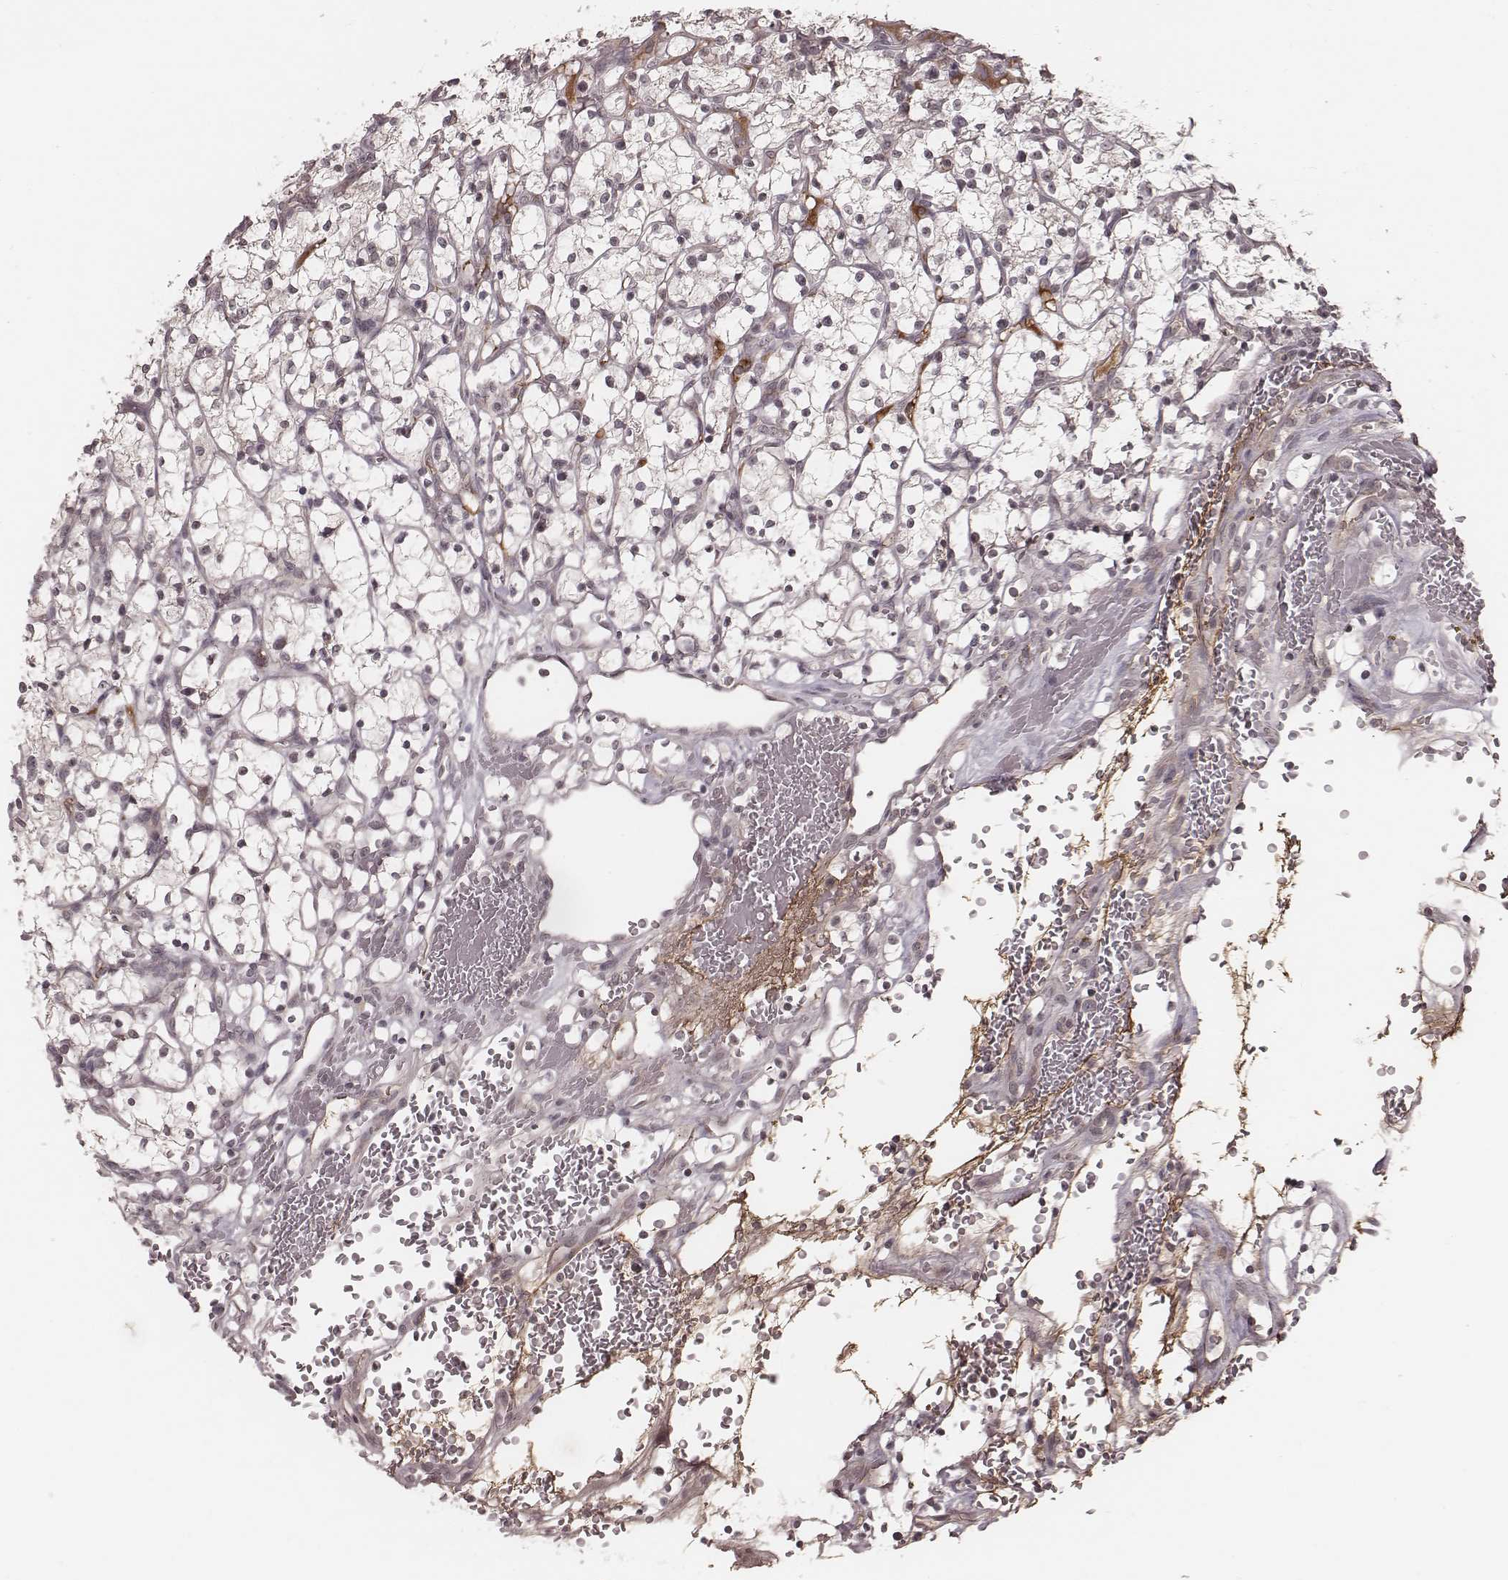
{"staining": {"intensity": "negative", "quantity": "none", "location": "none"}, "tissue": "renal cancer", "cell_type": "Tumor cells", "image_type": "cancer", "snomed": [{"axis": "morphology", "description": "Adenocarcinoma, NOS"}, {"axis": "topography", "description": "Kidney"}], "caption": "Tumor cells show no significant protein expression in renal cancer.", "gene": "IL5", "patient": {"sex": "female", "age": 64}}